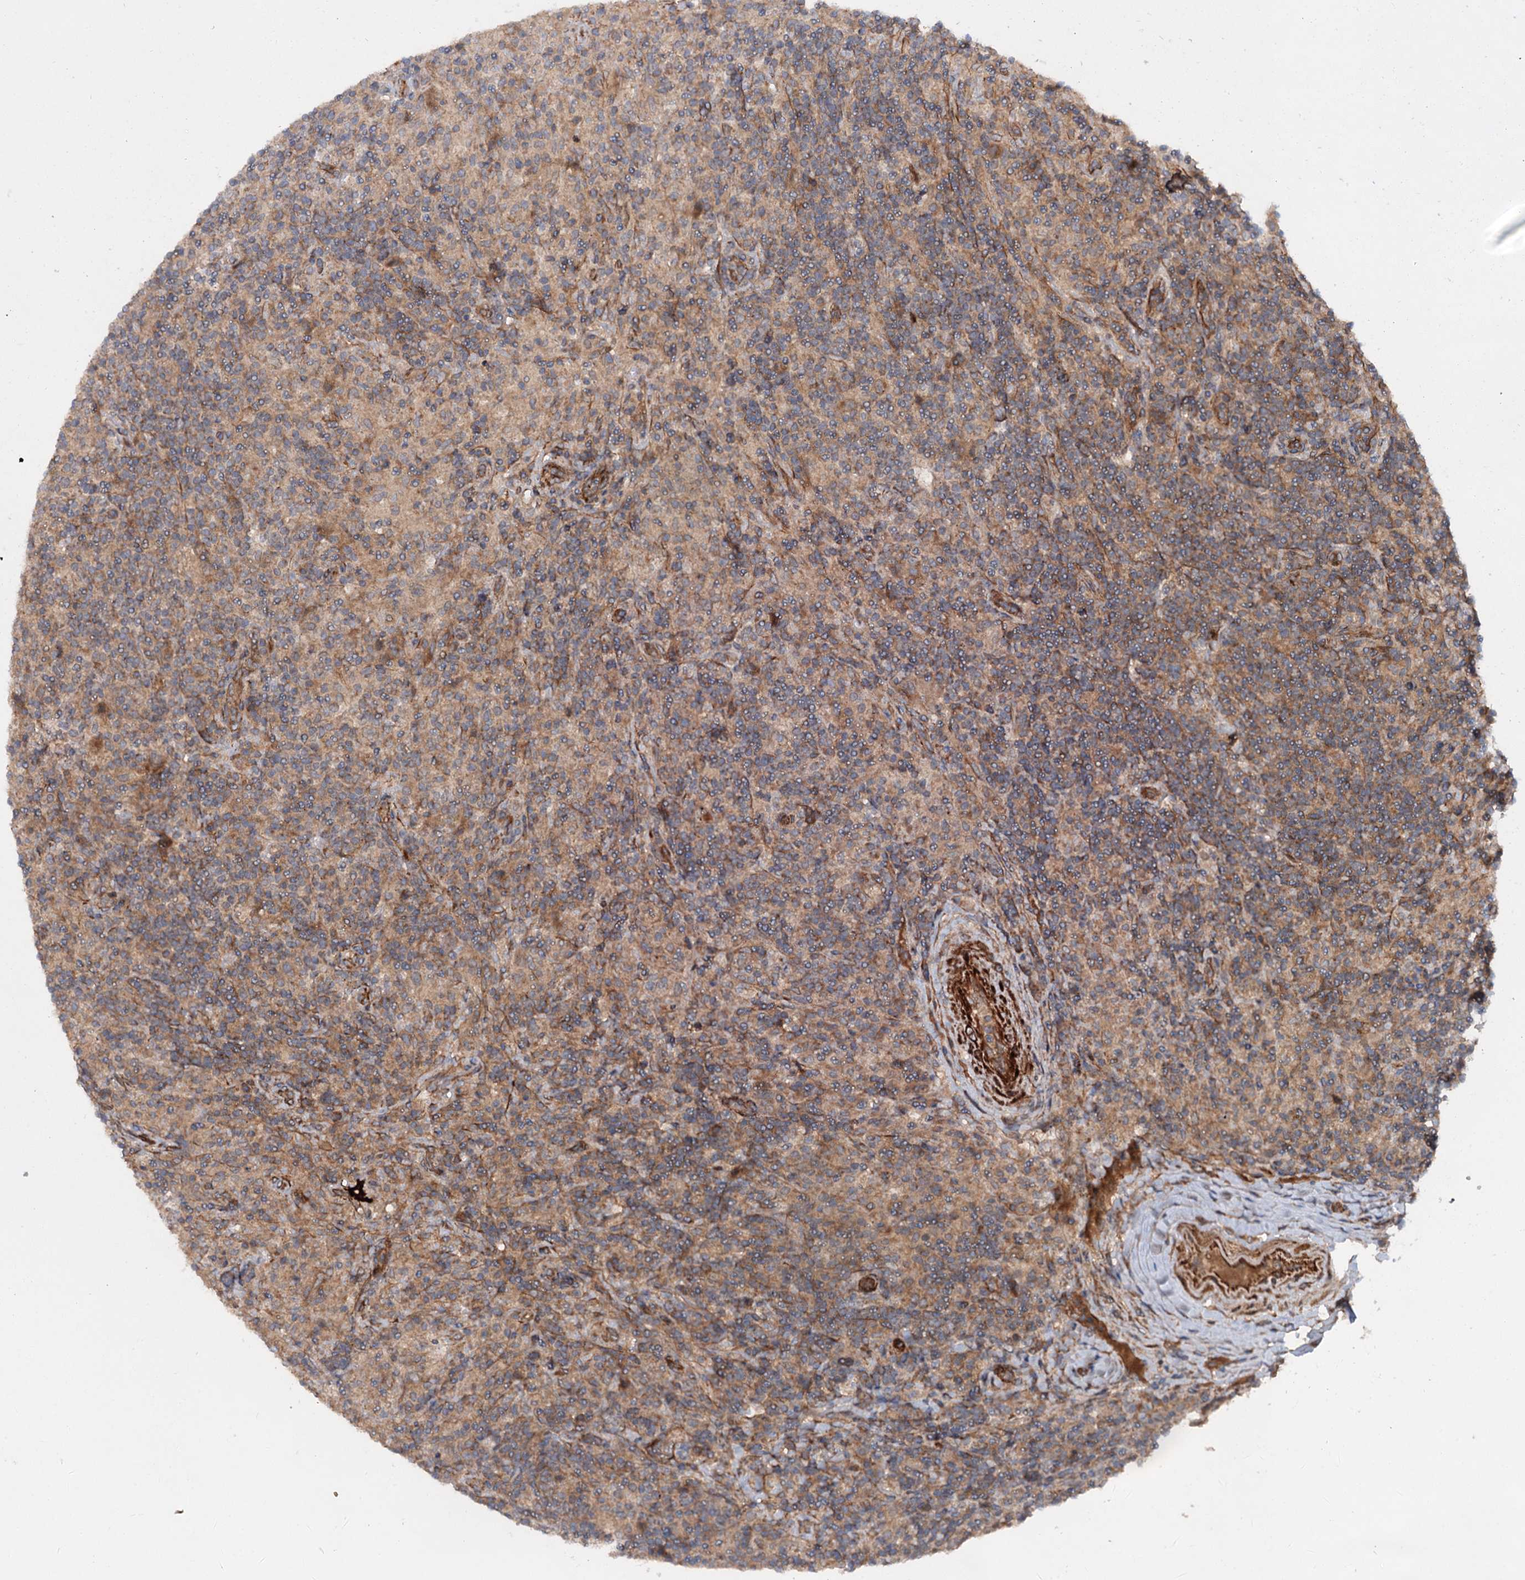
{"staining": {"intensity": "moderate", "quantity": "25%-75%", "location": "cytoplasmic/membranous"}, "tissue": "lymphoma", "cell_type": "Tumor cells", "image_type": "cancer", "snomed": [{"axis": "morphology", "description": "Hodgkin's disease, NOS"}, {"axis": "topography", "description": "Lymph node"}], "caption": "This is a histology image of immunohistochemistry (IHC) staining of Hodgkin's disease, which shows moderate staining in the cytoplasmic/membranous of tumor cells.", "gene": "ADGRG4", "patient": {"sex": "male", "age": 70}}